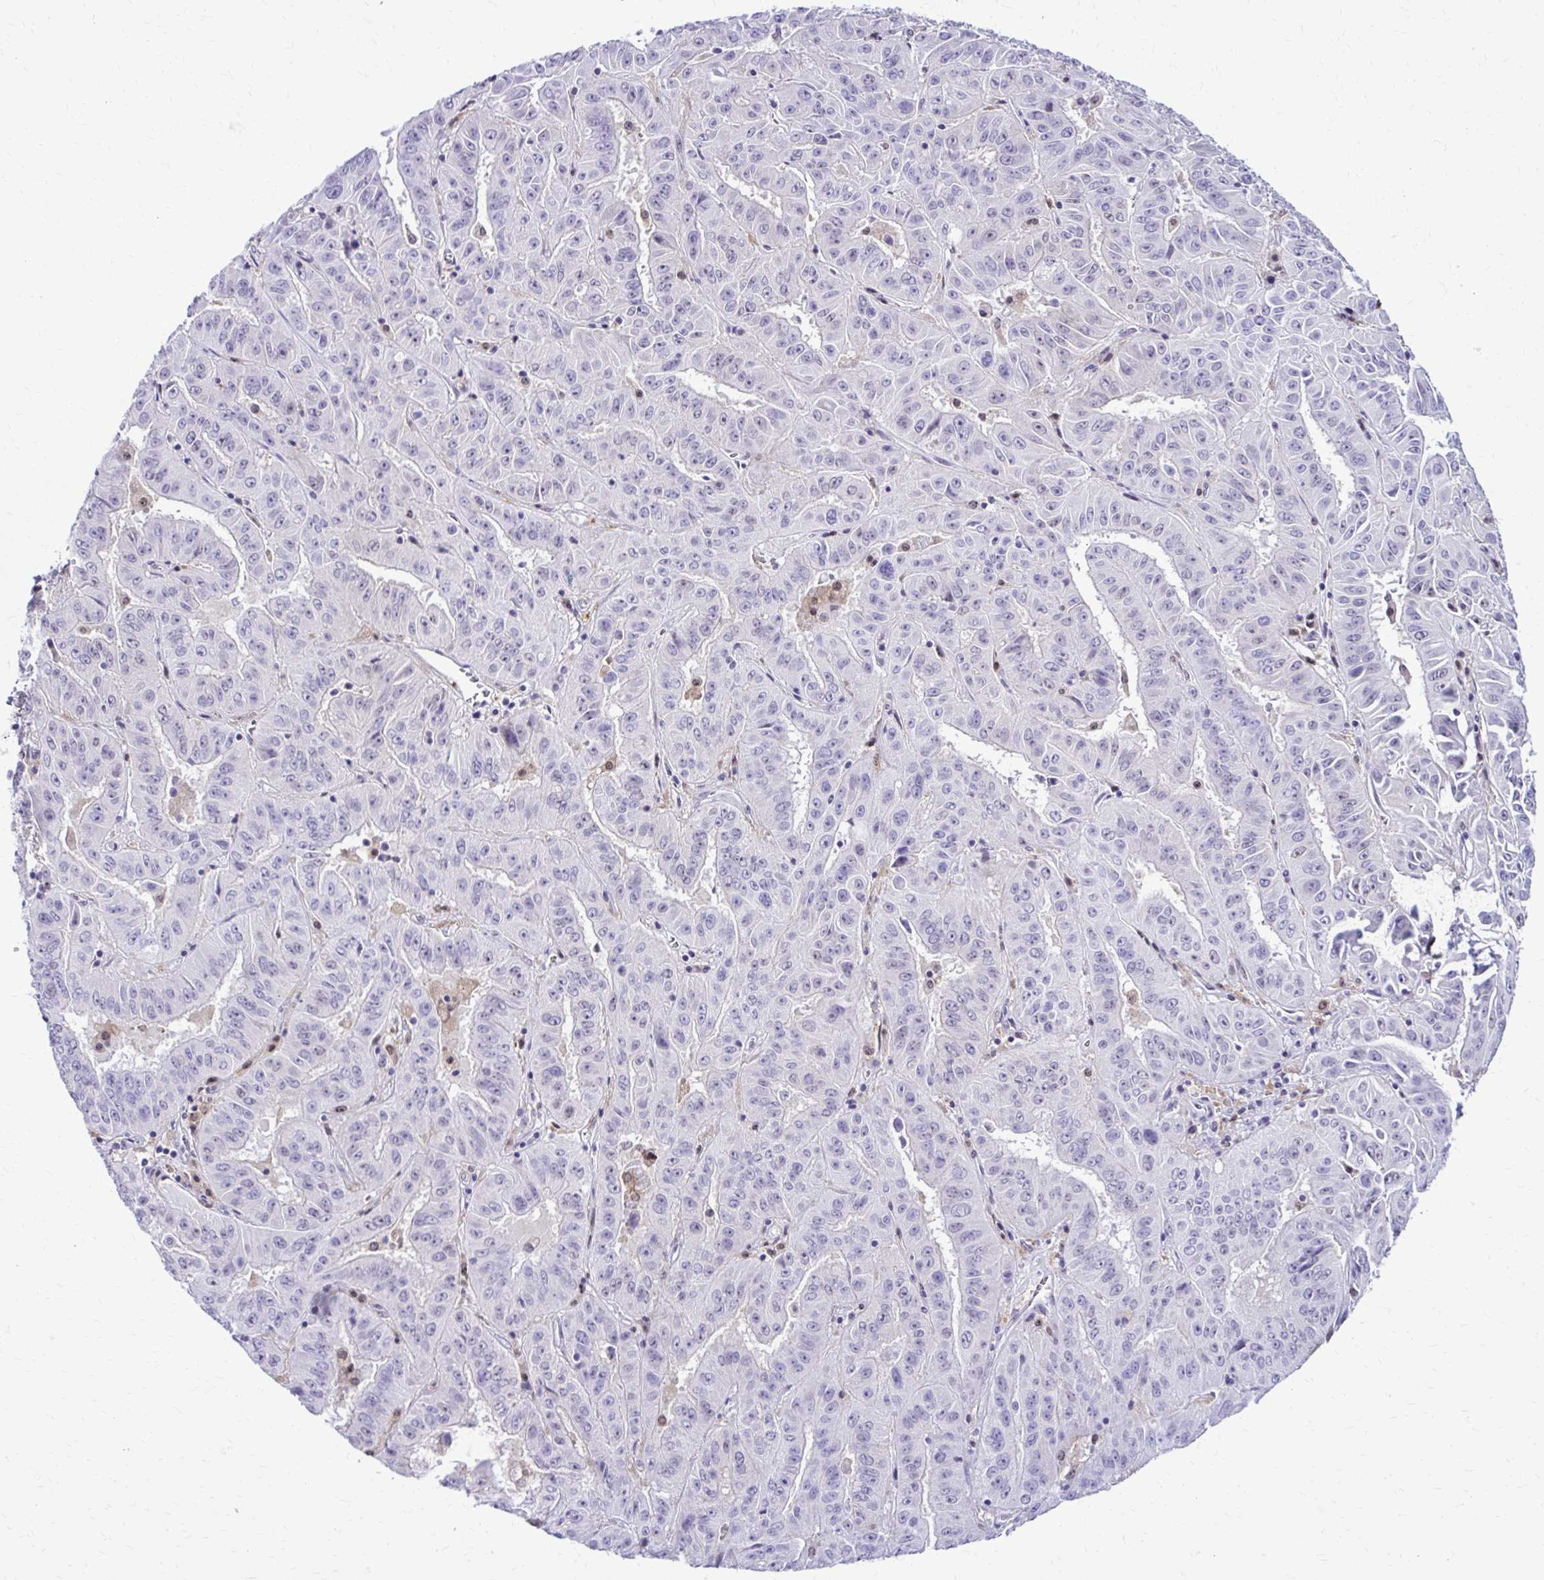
{"staining": {"intensity": "negative", "quantity": "none", "location": "none"}, "tissue": "pancreatic cancer", "cell_type": "Tumor cells", "image_type": "cancer", "snomed": [{"axis": "morphology", "description": "Adenocarcinoma, NOS"}, {"axis": "topography", "description": "Pancreas"}], "caption": "Image shows no significant protein staining in tumor cells of adenocarcinoma (pancreatic).", "gene": "RASL11B", "patient": {"sex": "male", "age": 63}}